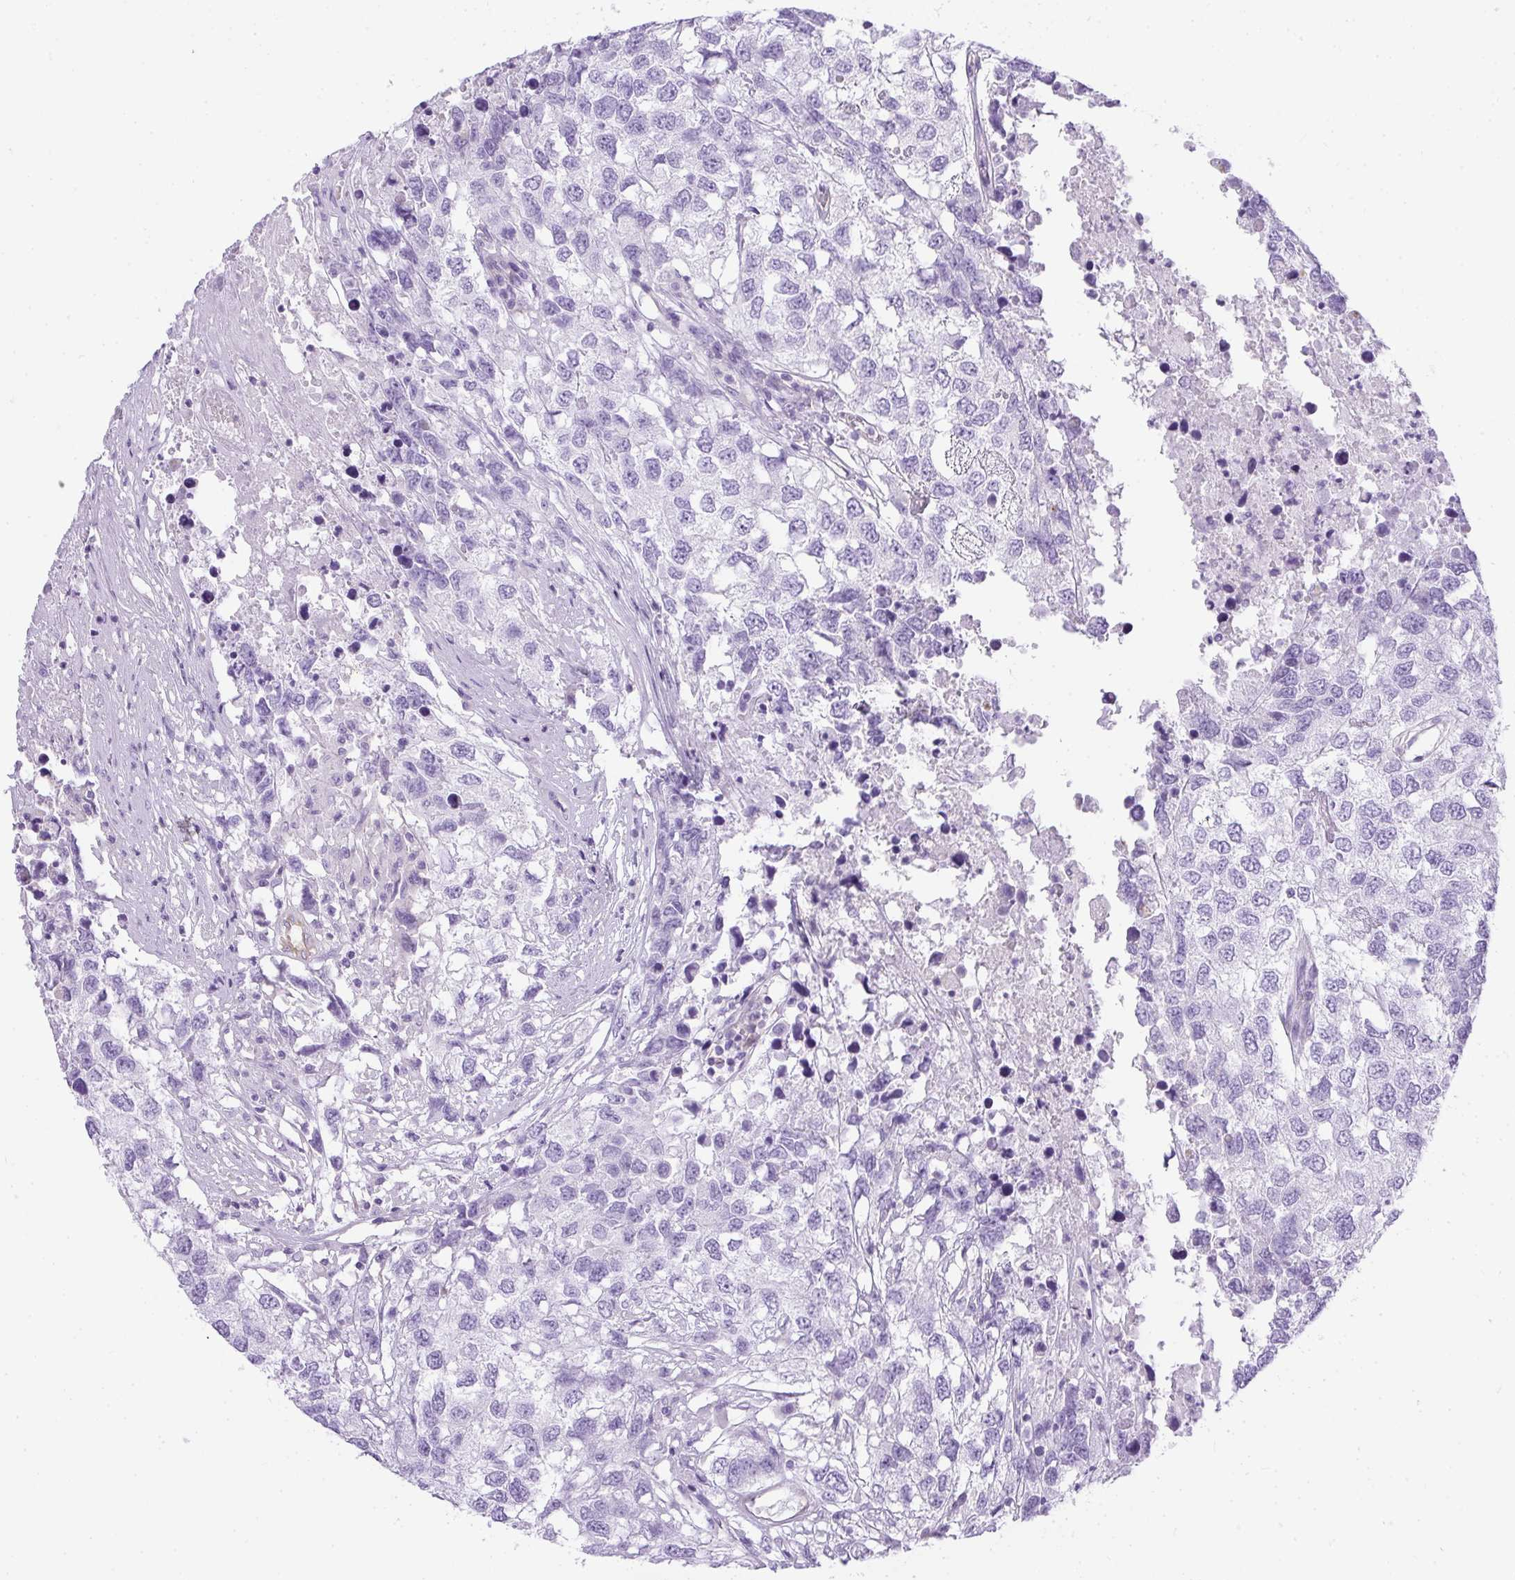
{"staining": {"intensity": "negative", "quantity": "none", "location": "none"}, "tissue": "testis cancer", "cell_type": "Tumor cells", "image_type": "cancer", "snomed": [{"axis": "morphology", "description": "Carcinoma, Embryonal, NOS"}, {"axis": "topography", "description": "Testis"}], "caption": "Immunohistochemical staining of human testis embryonal carcinoma exhibits no significant expression in tumor cells.", "gene": "PLPPR3", "patient": {"sex": "male", "age": 83}}